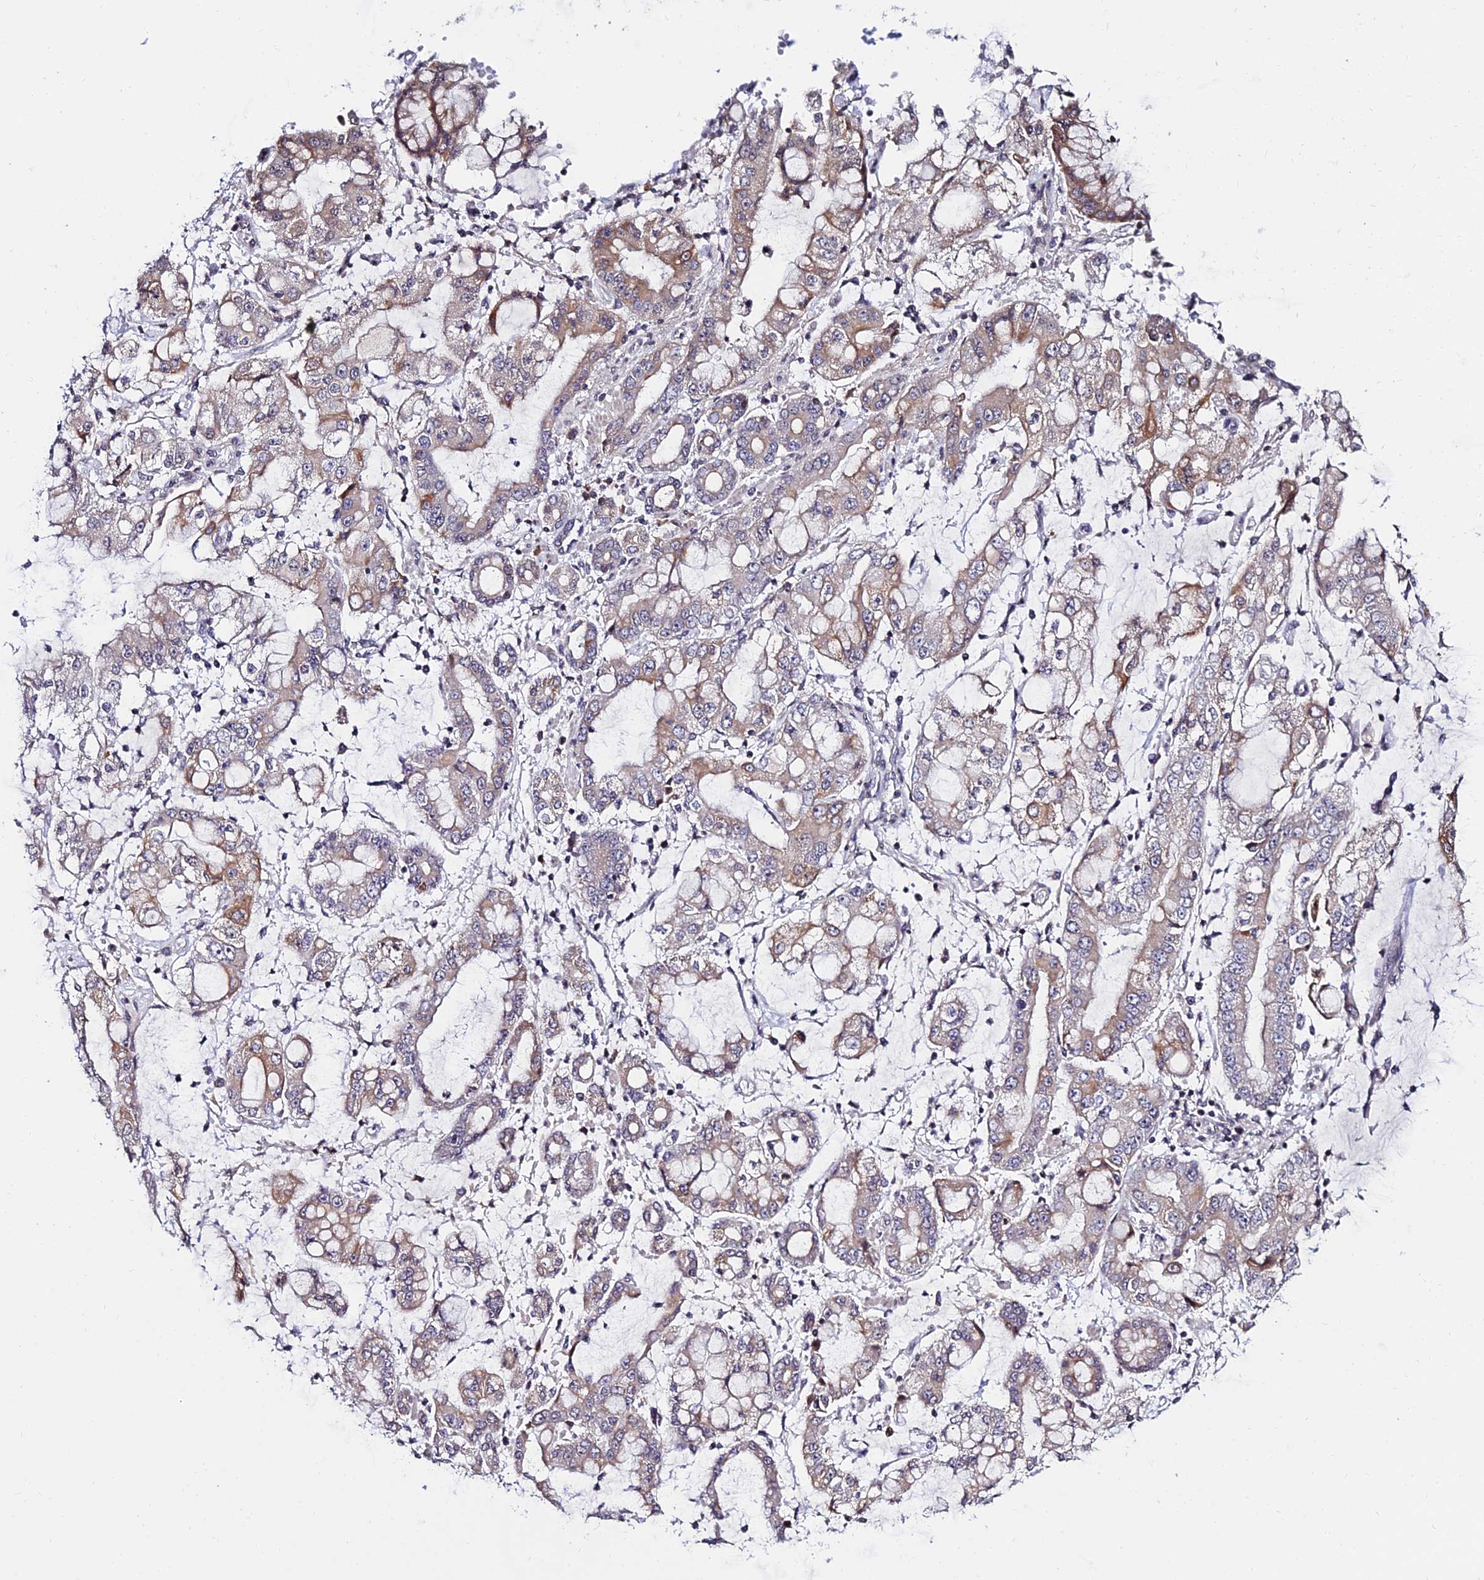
{"staining": {"intensity": "moderate", "quantity": "25%-75%", "location": "cytoplasmic/membranous"}, "tissue": "stomach cancer", "cell_type": "Tumor cells", "image_type": "cancer", "snomed": [{"axis": "morphology", "description": "Adenocarcinoma, NOS"}, {"axis": "topography", "description": "Stomach"}], "caption": "Protein staining of adenocarcinoma (stomach) tissue displays moderate cytoplasmic/membranous positivity in approximately 25%-75% of tumor cells.", "gene": "CDNF", "patient": {"sex": "male", "age": 76}}